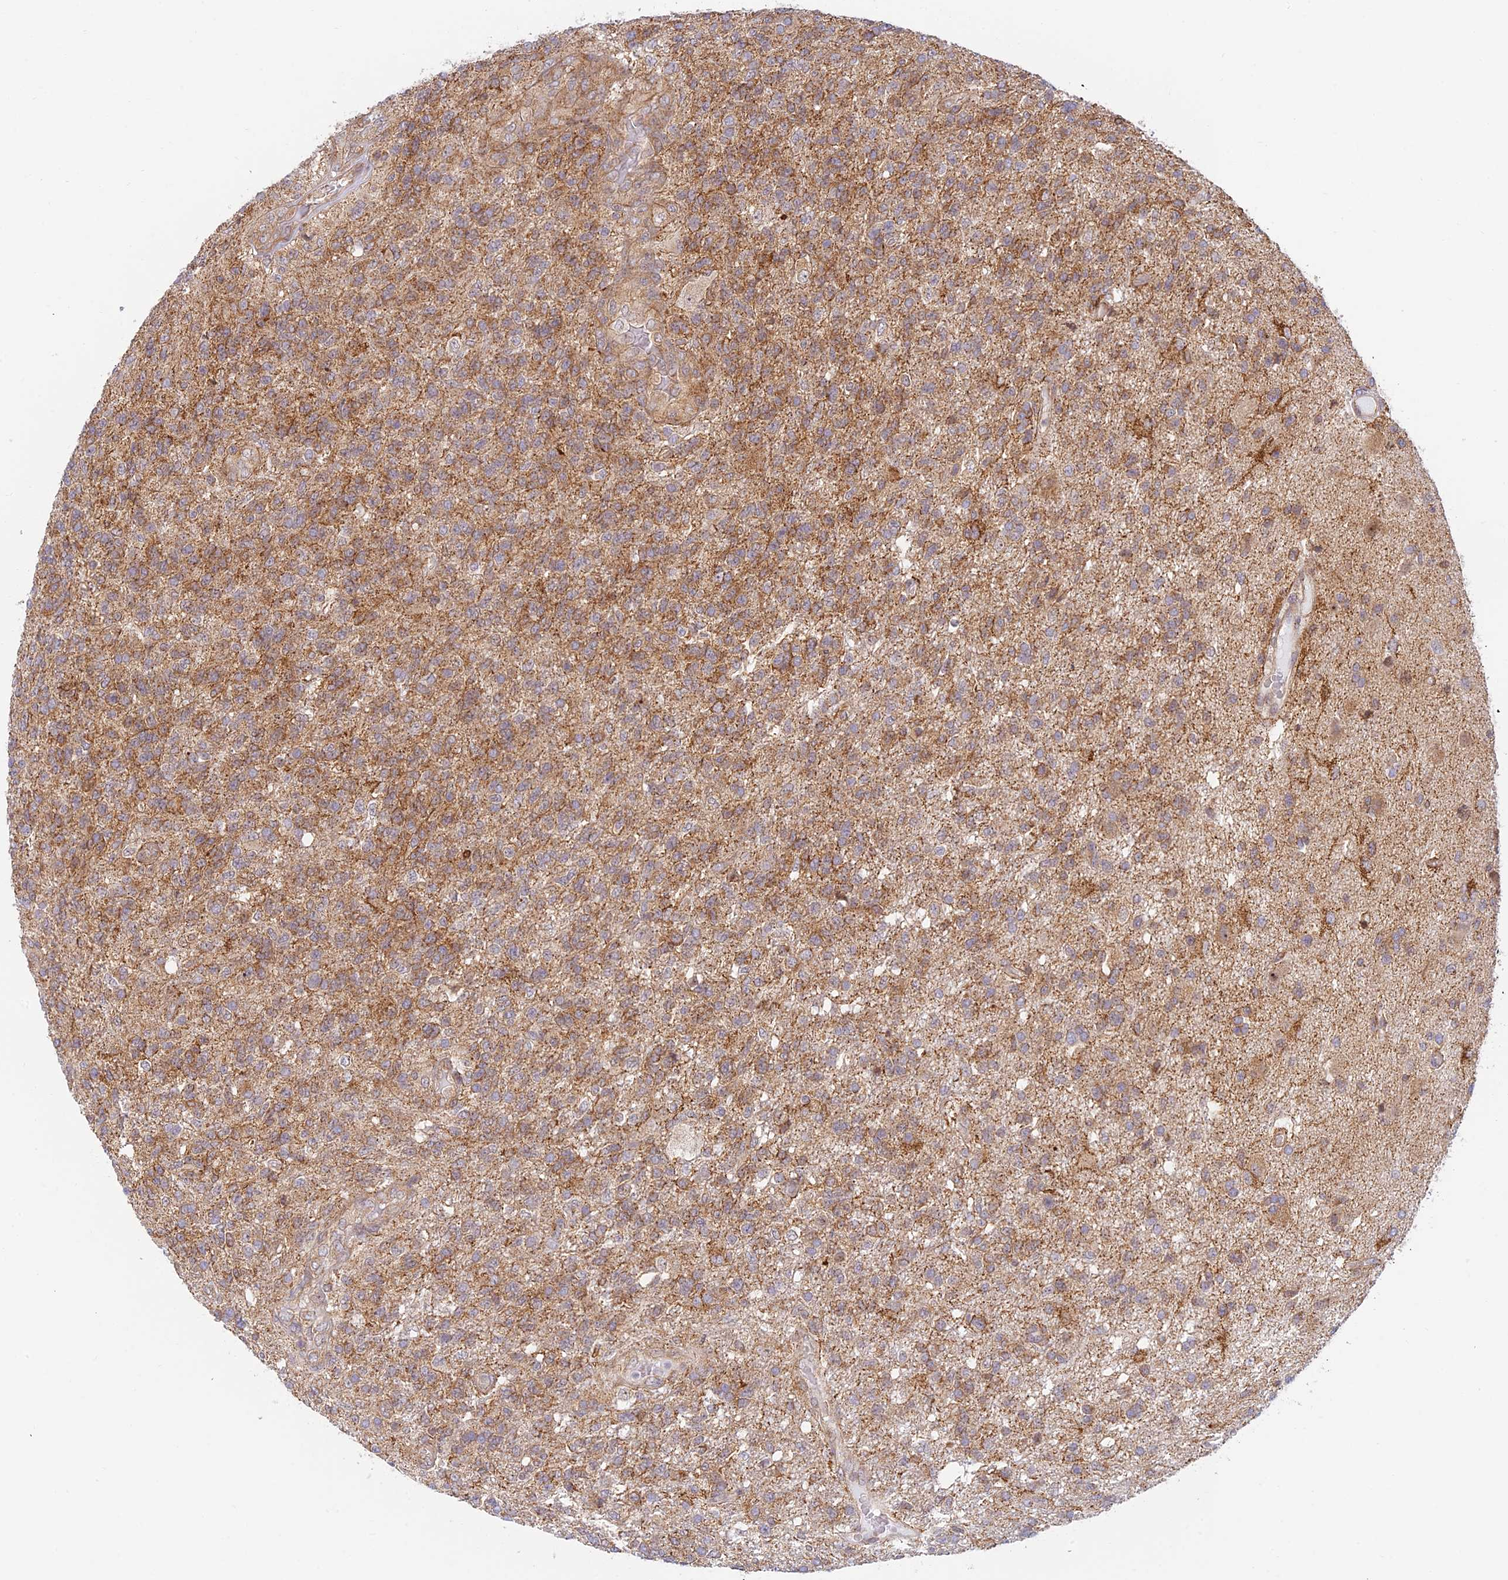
{"staining": {"intensity": "moderate", "quantity": ">75%", "location": "cytoplasmic/membranous"}, "tissue": "glioma", "cell_type": "Tumor cells", "image_type": "cancer", "snomed": [{"axis": "morphology", "description": "Glioma, malignant, High grade"}, {"axis": "topography", "description": "Brain"}], "caption": "Malignant high-grade glioma stained with a brown dye demonstrates moderate cytoplasmic/membranous positive positivity in approximately >75% of tumor cells.", "gene": "HOOK2", "patient": {"sex": "male", "age": 56}}